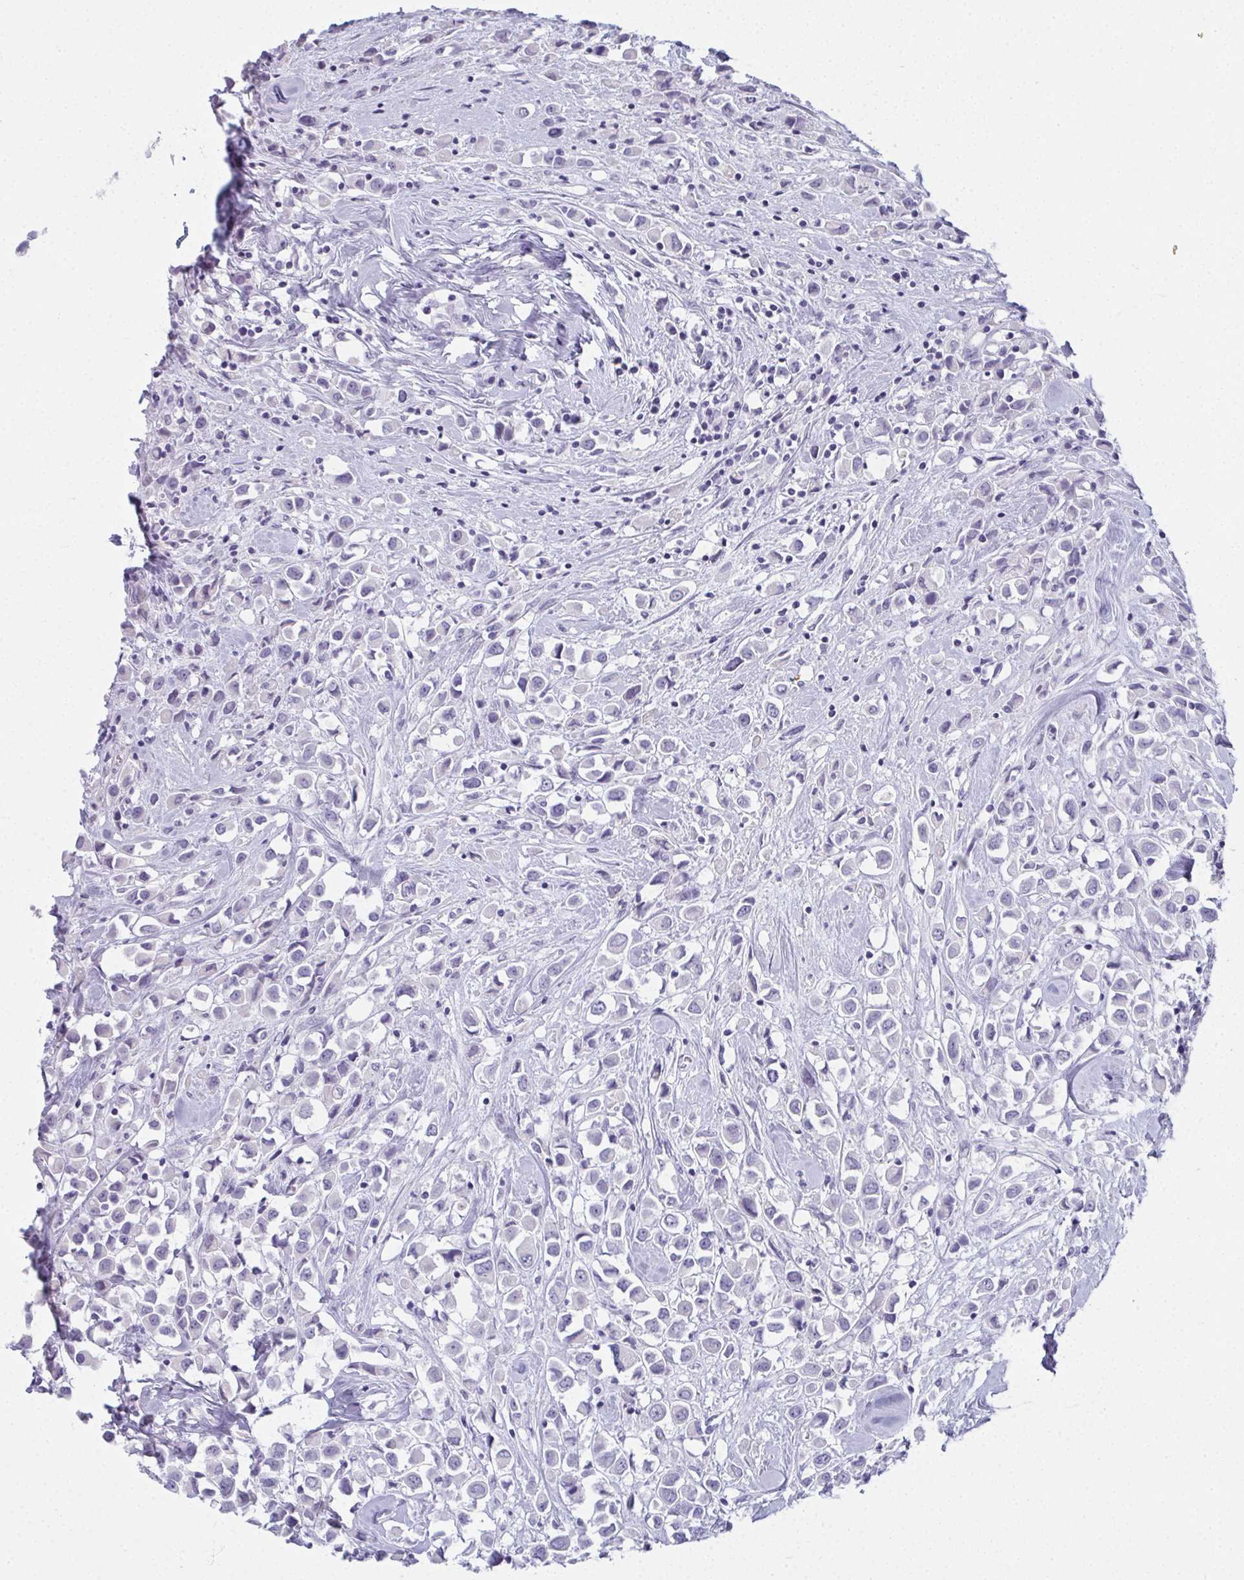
{"staining": {"intensity": "negative", "quantity": "none", "location": "none"}, "tissue": "breast cancer", "cell_type": "Tumor cells", "image_type": "cancer", "snomed": [{"axis": "morphology", "description": "Duct carcinoma"}, {"axis": "topography", "description": "Breast"}], "caption": "Immunohistochemical staining of human breast cancer demonstrates no significant expression in tumor cells.", "gene": "SLC36A2", "patient": {"sex": "female", "age": 61}}